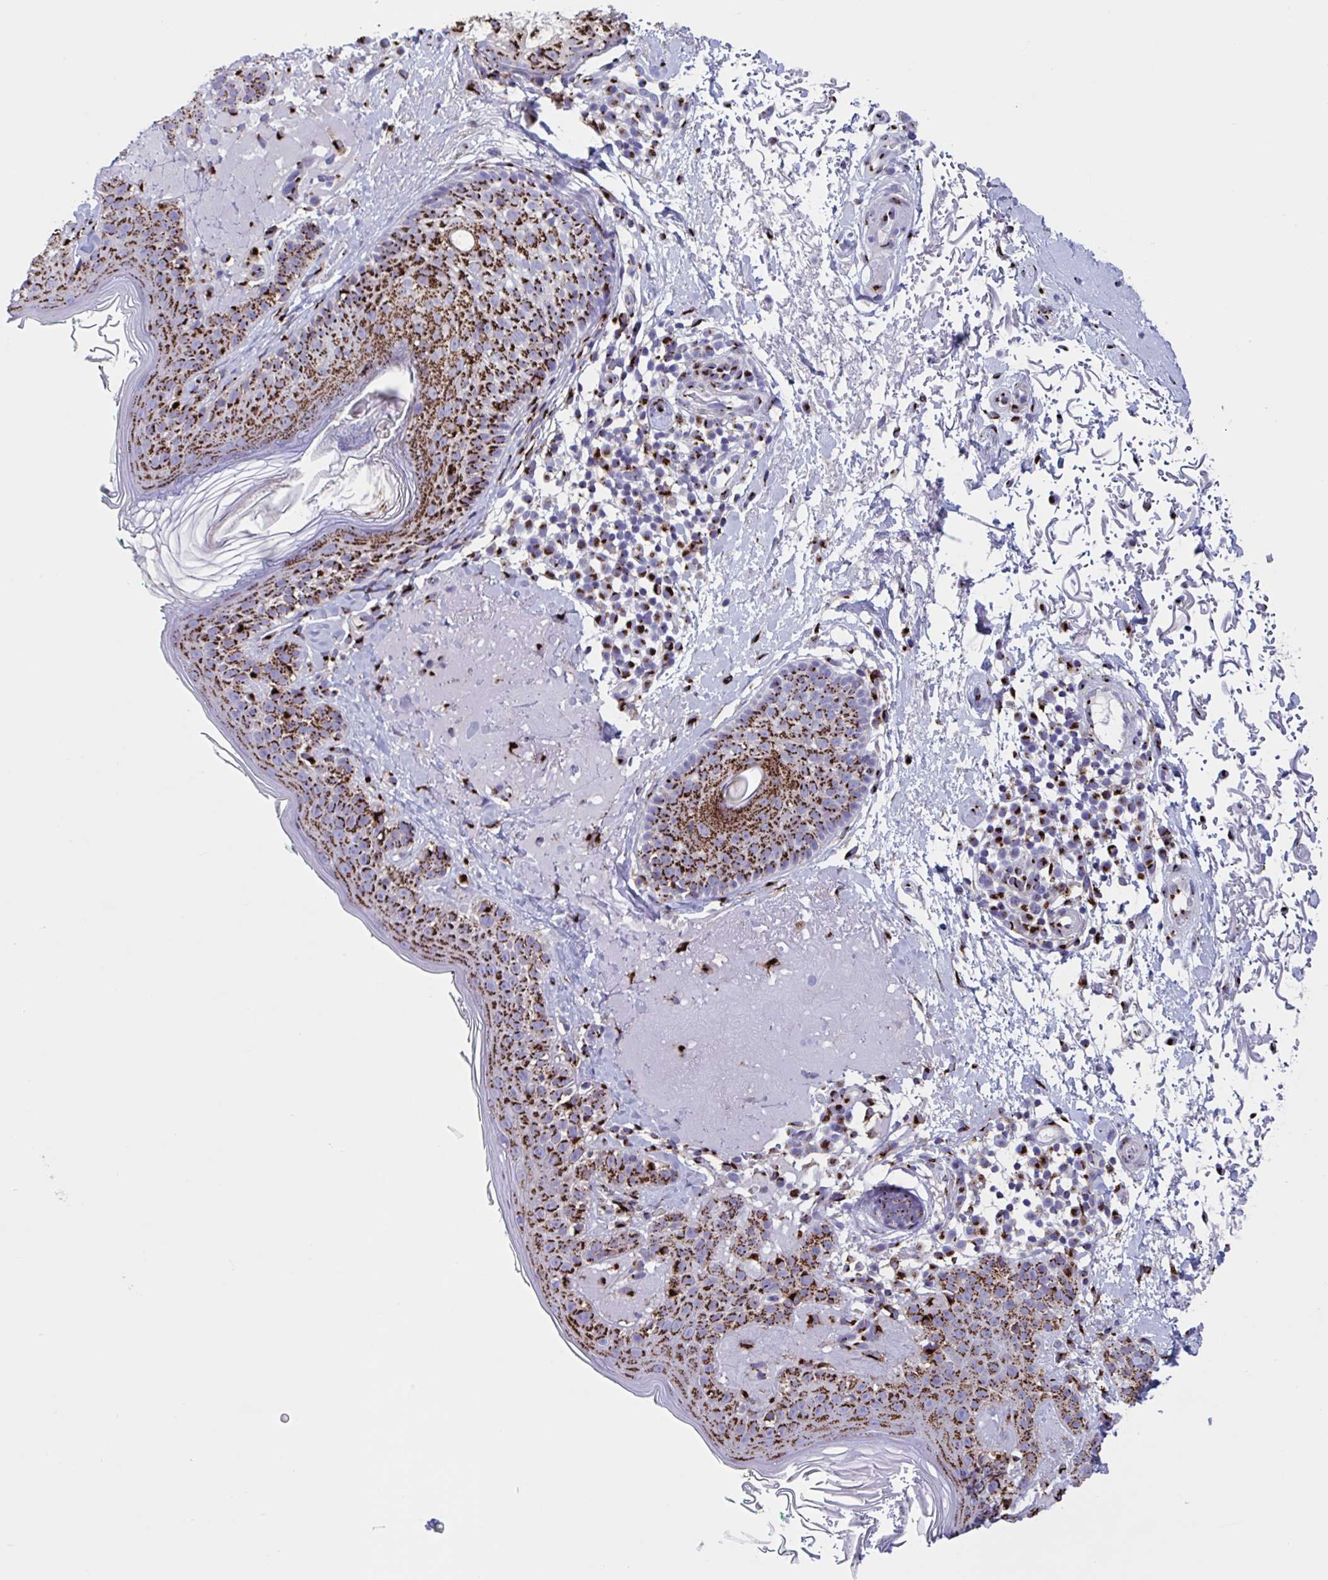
{"staining": {"intensity": "strong", "quantity": ">75%", "location": "cytoplasmic/membranous"}, "tissue": "skin", "cell_type": "Fibroblasts", "image_type": "normal", "snomed": [{"axis": "morphology", "description": "Normal tissue, NOS"}, {"axis": "topography", "description": "Skin"}], "caption": "Normal skin reveals strong cytoplasmic/membranous staining in about >75% of fibroblasts.", "gene": "RFK", "patient": {"sex": "male", "age": 73}}